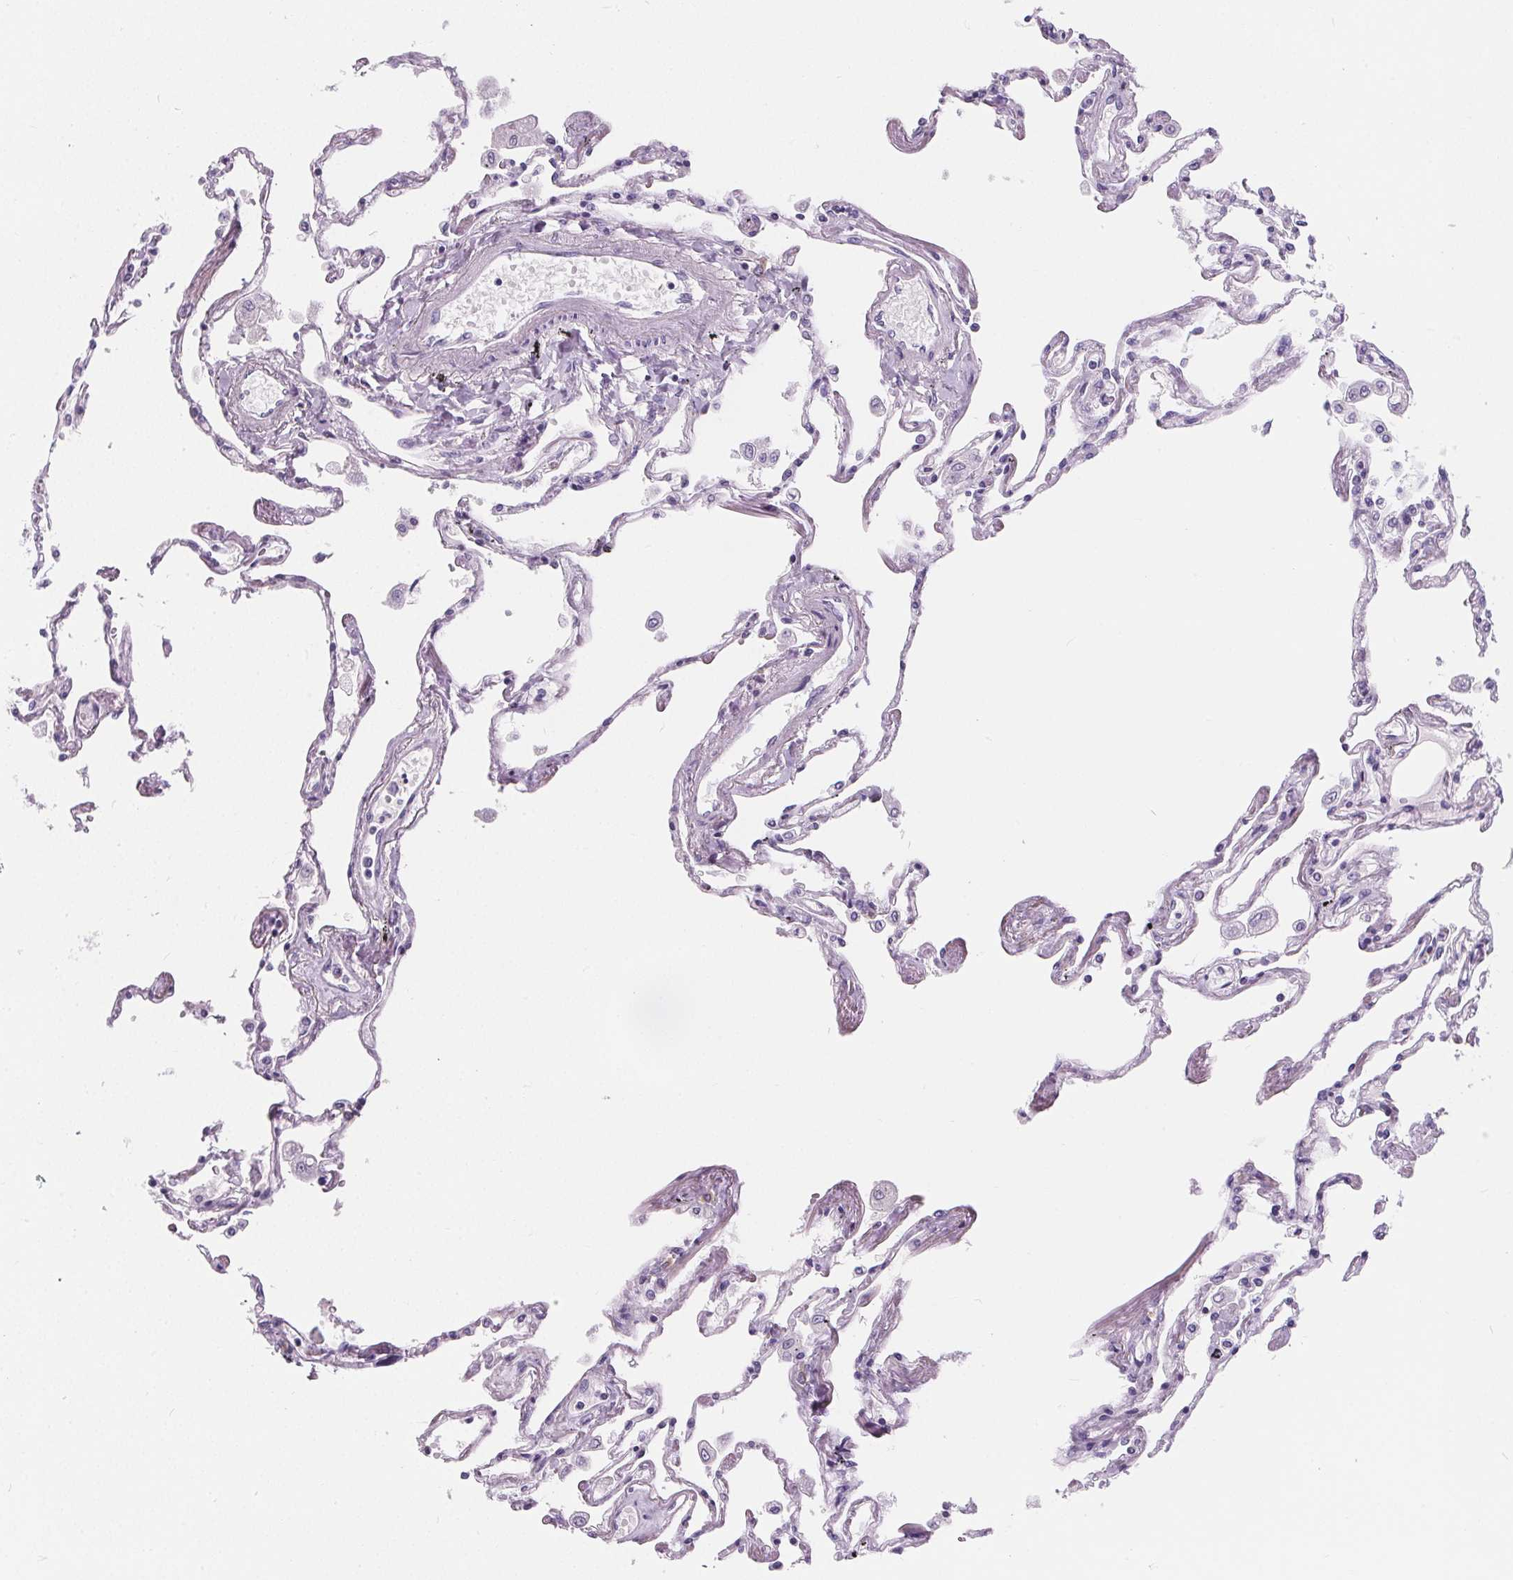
{"staining": {"intensity": "negative", "quantity": "none", "location": "none"}, "tissue": "lung", "cell_type": "Alveolar cells", "image_type": "normal", "snomed": [{"axis": "morphology", "description": "Normal tissue, NOS"}, {"axis": "morphology", "description": "Adenocarcinoma, NOS"}, {"axis": "topography", "description": "Cartilage tissue"}, {"axis": "topography", "description": "Lung"}], "caption": "Alveolar cells show no significant positivity in normal lung.", "gene": "ADRB1", "patient": {"sex": "female", "age": 67}}